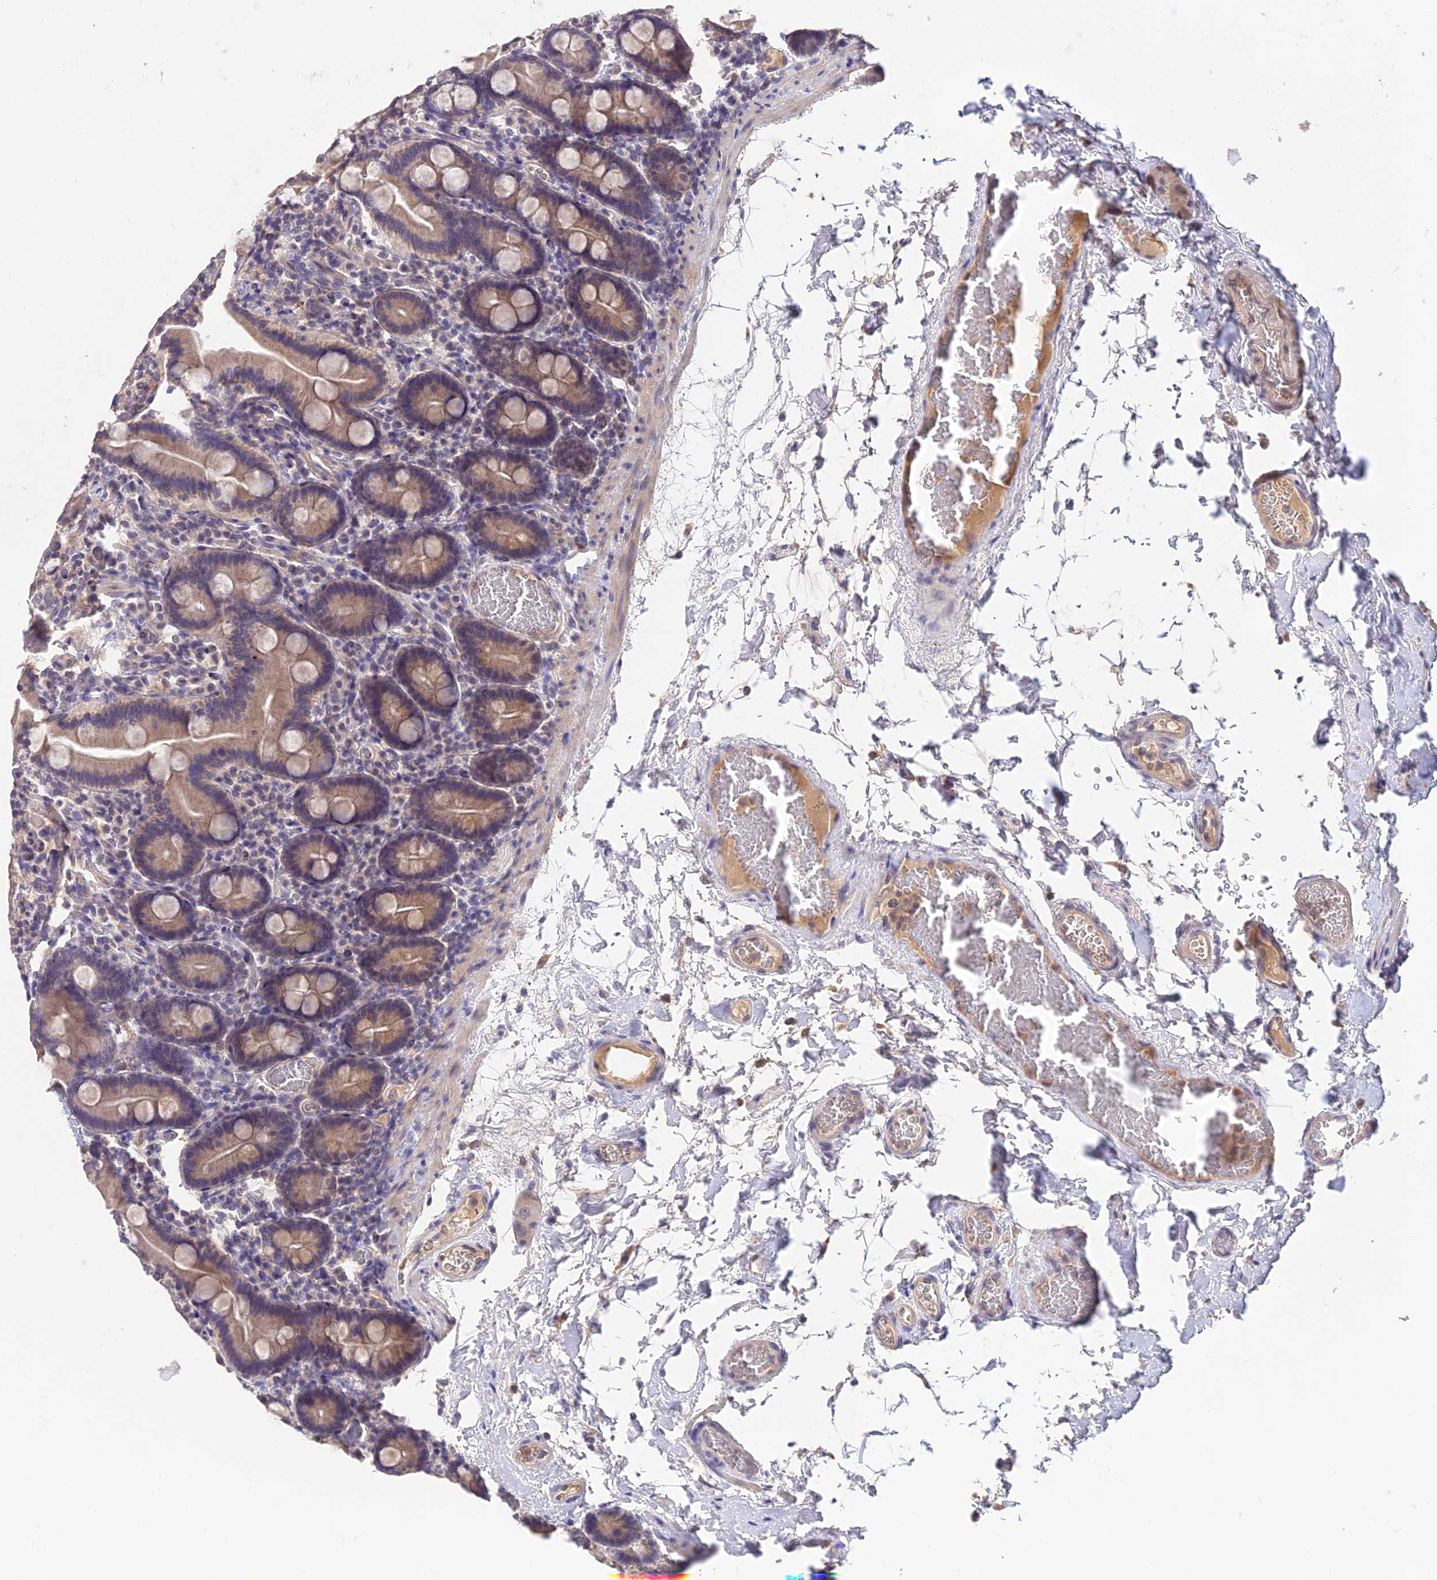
{"staining": {"intensity": "moderate", "quantity": ">75%", "location": "cytoplasmic/membranous"}, "tissue": "duodenum", "cell_type": "Glandular cells", "image_type": "normal", "snomed": [{"axis": "morphology", "description": "Normal tissue, NOS"}, {"axis": "topography", "description": "Duodenum"}], "caption": "Protein expression analysis of normal duodenum displays moderate cytoplasmic/membranous positivity in about >75% of glandular cells. (DAB IHC with brightfield microscopy, high magnification).", "gene": "PGK1", "patient": {"sex": "male", "age": 55}}